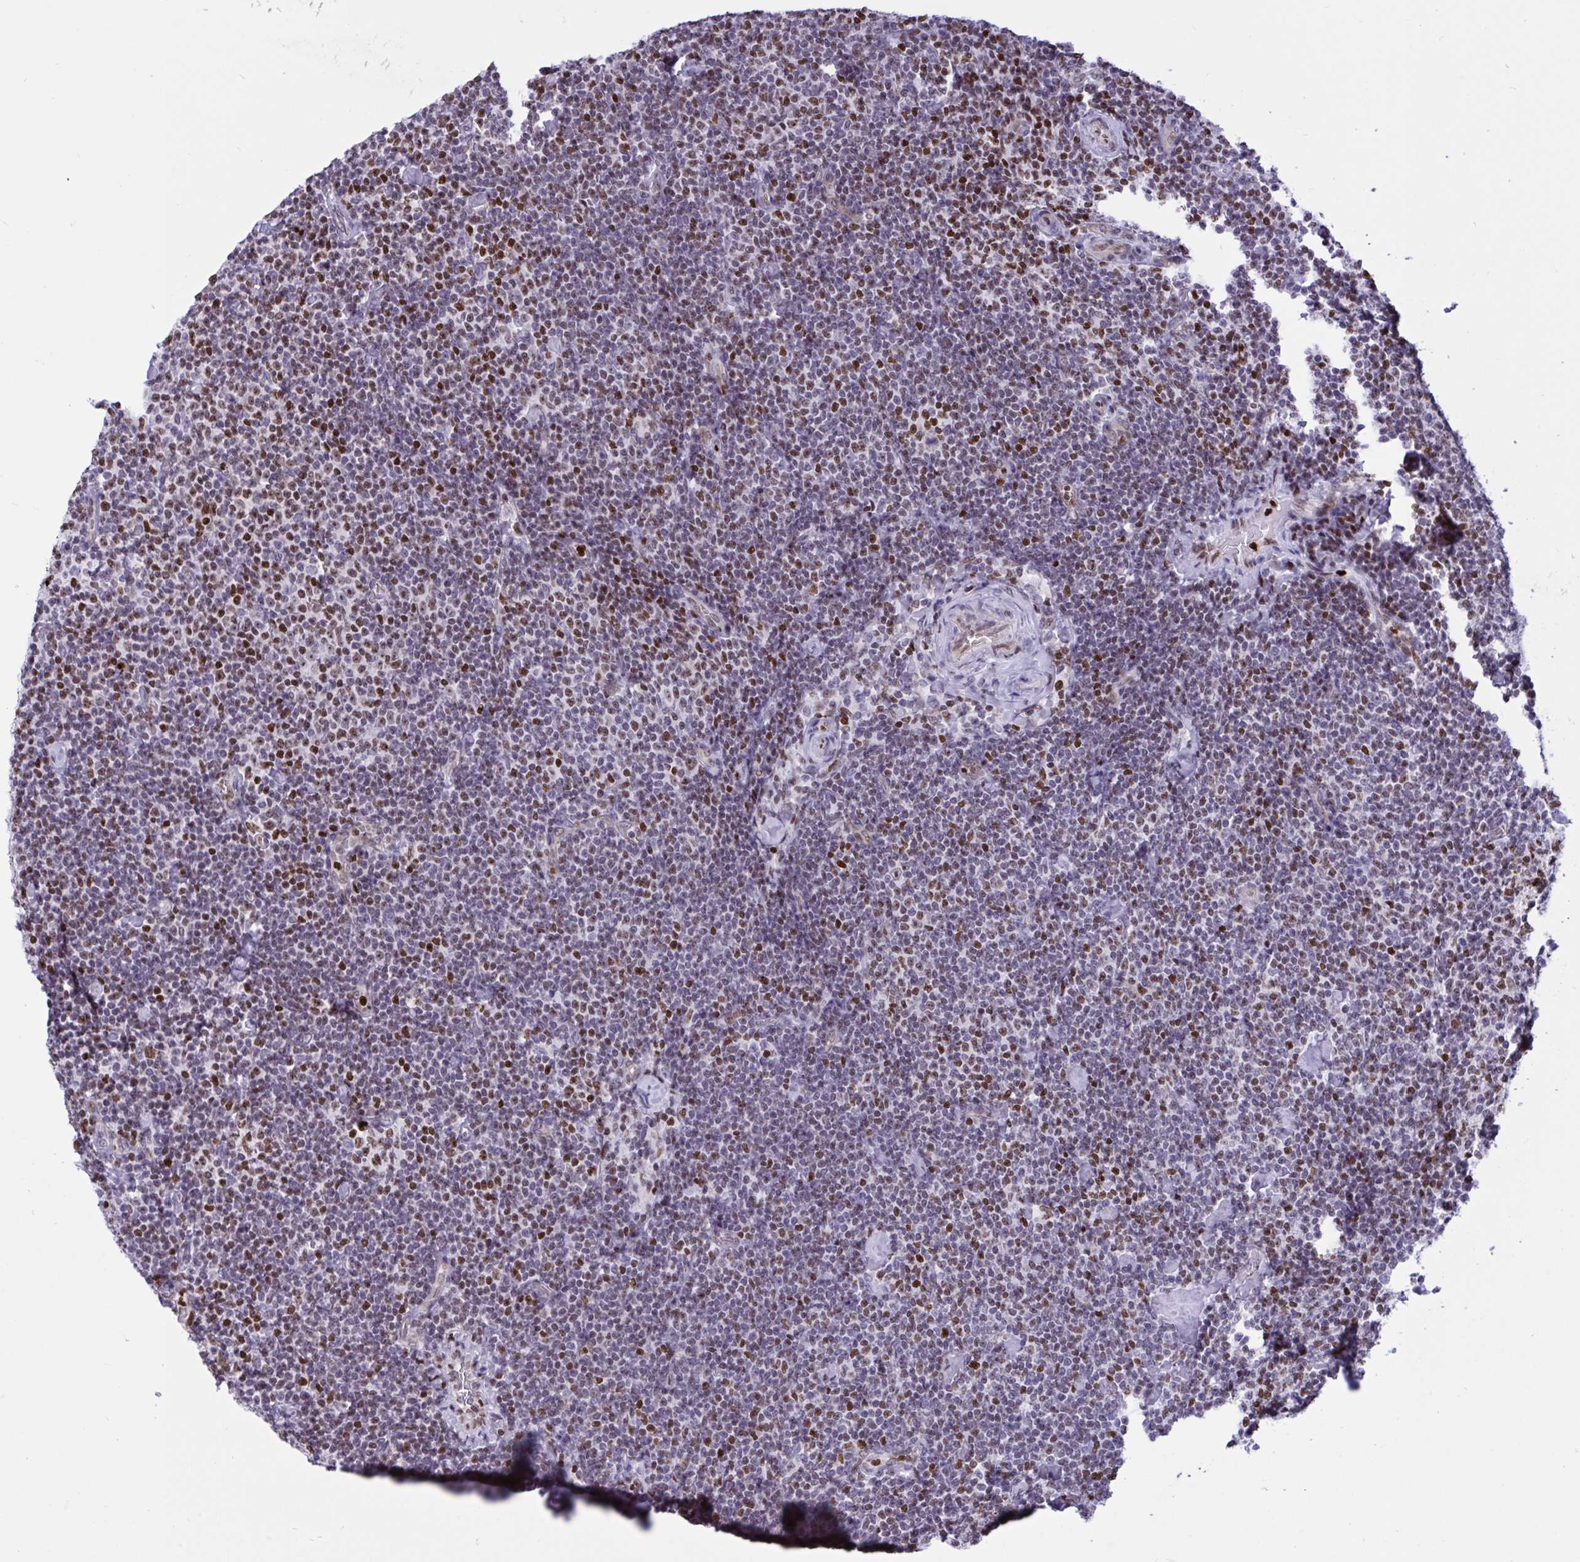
{"staining": {"intensity": "moderate", "quantity": "25%-75%", "location": "nuclear"}, "tissue": "lymphoma", "cell_type": "Tumor cells", "image_type": "cancer", "snomed": [{"axis": "morphology", "description": "Malignant lymphoma, non-Hodgkin's type, Low grade"}, {"axis": "topography", "description": "Lymph node"}], "caption": "The image exhibits a brown stain indicating the presence of a protein in the nuclear of tumor cells in lymphoma.", "gene": "HMGB2", "patient": {"sex": "male", "age": 81}}